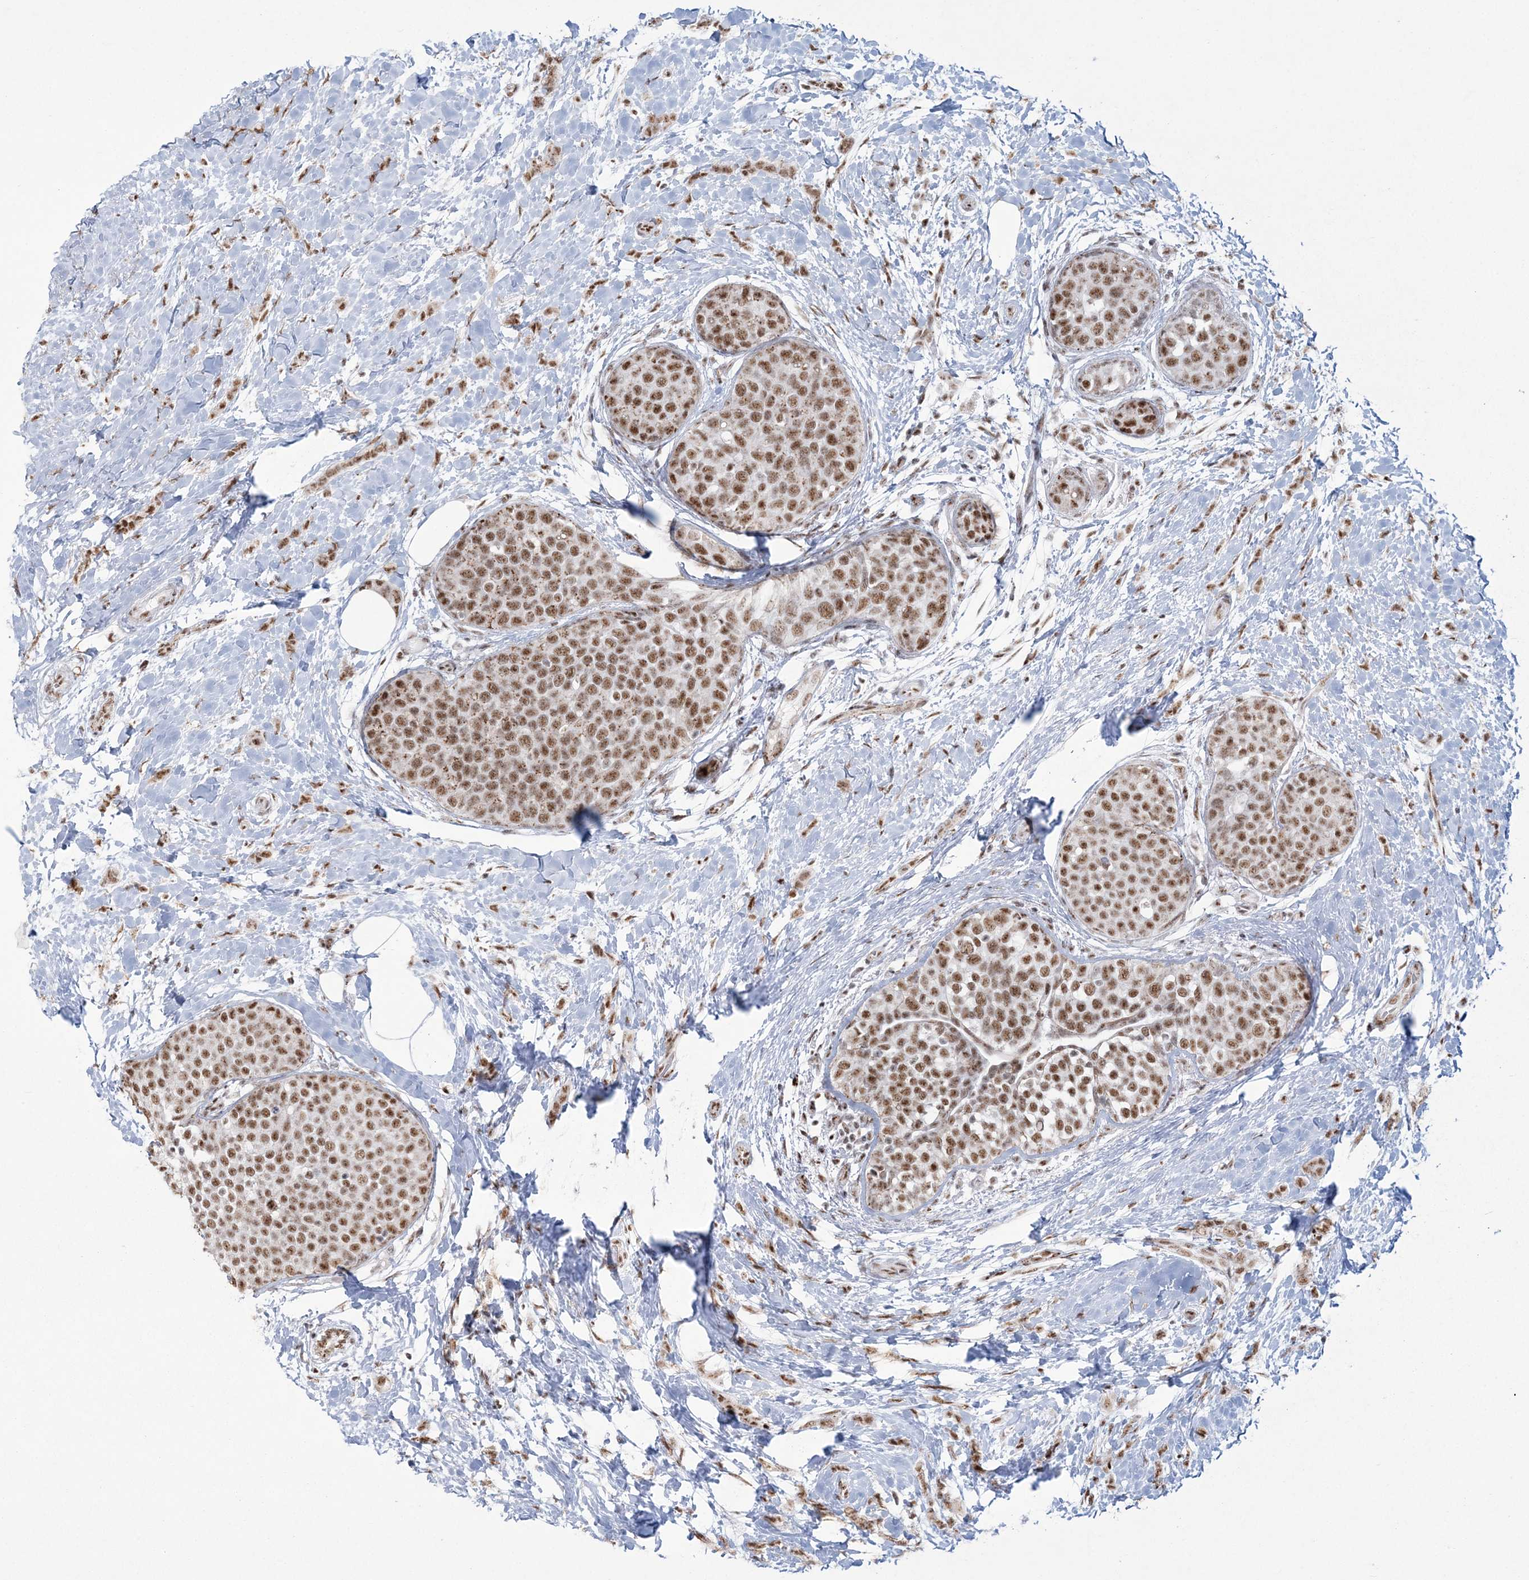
{"staining": {"intensity": "moderate", "quantity": ">75%", "location": "nuclear"}, "tissue": "breast cancer", "cell_type": "Tumor cells", "image_type": "cancer", "snomed": [{"axis": "morphology", "description": "Lobular carcinoma, in situ"}, {"axis": "morphology", "description": "Lobular carcinoma"}, {"axis": "topography", "description": "Breast"}], "caption": "Protein staining exhibits moderate nuclear expression in approximately >75% of tumor cells in lobular carcinoma (breast).", "gene": "RBM17", "patient": {"sex": "female", "age": 41}}